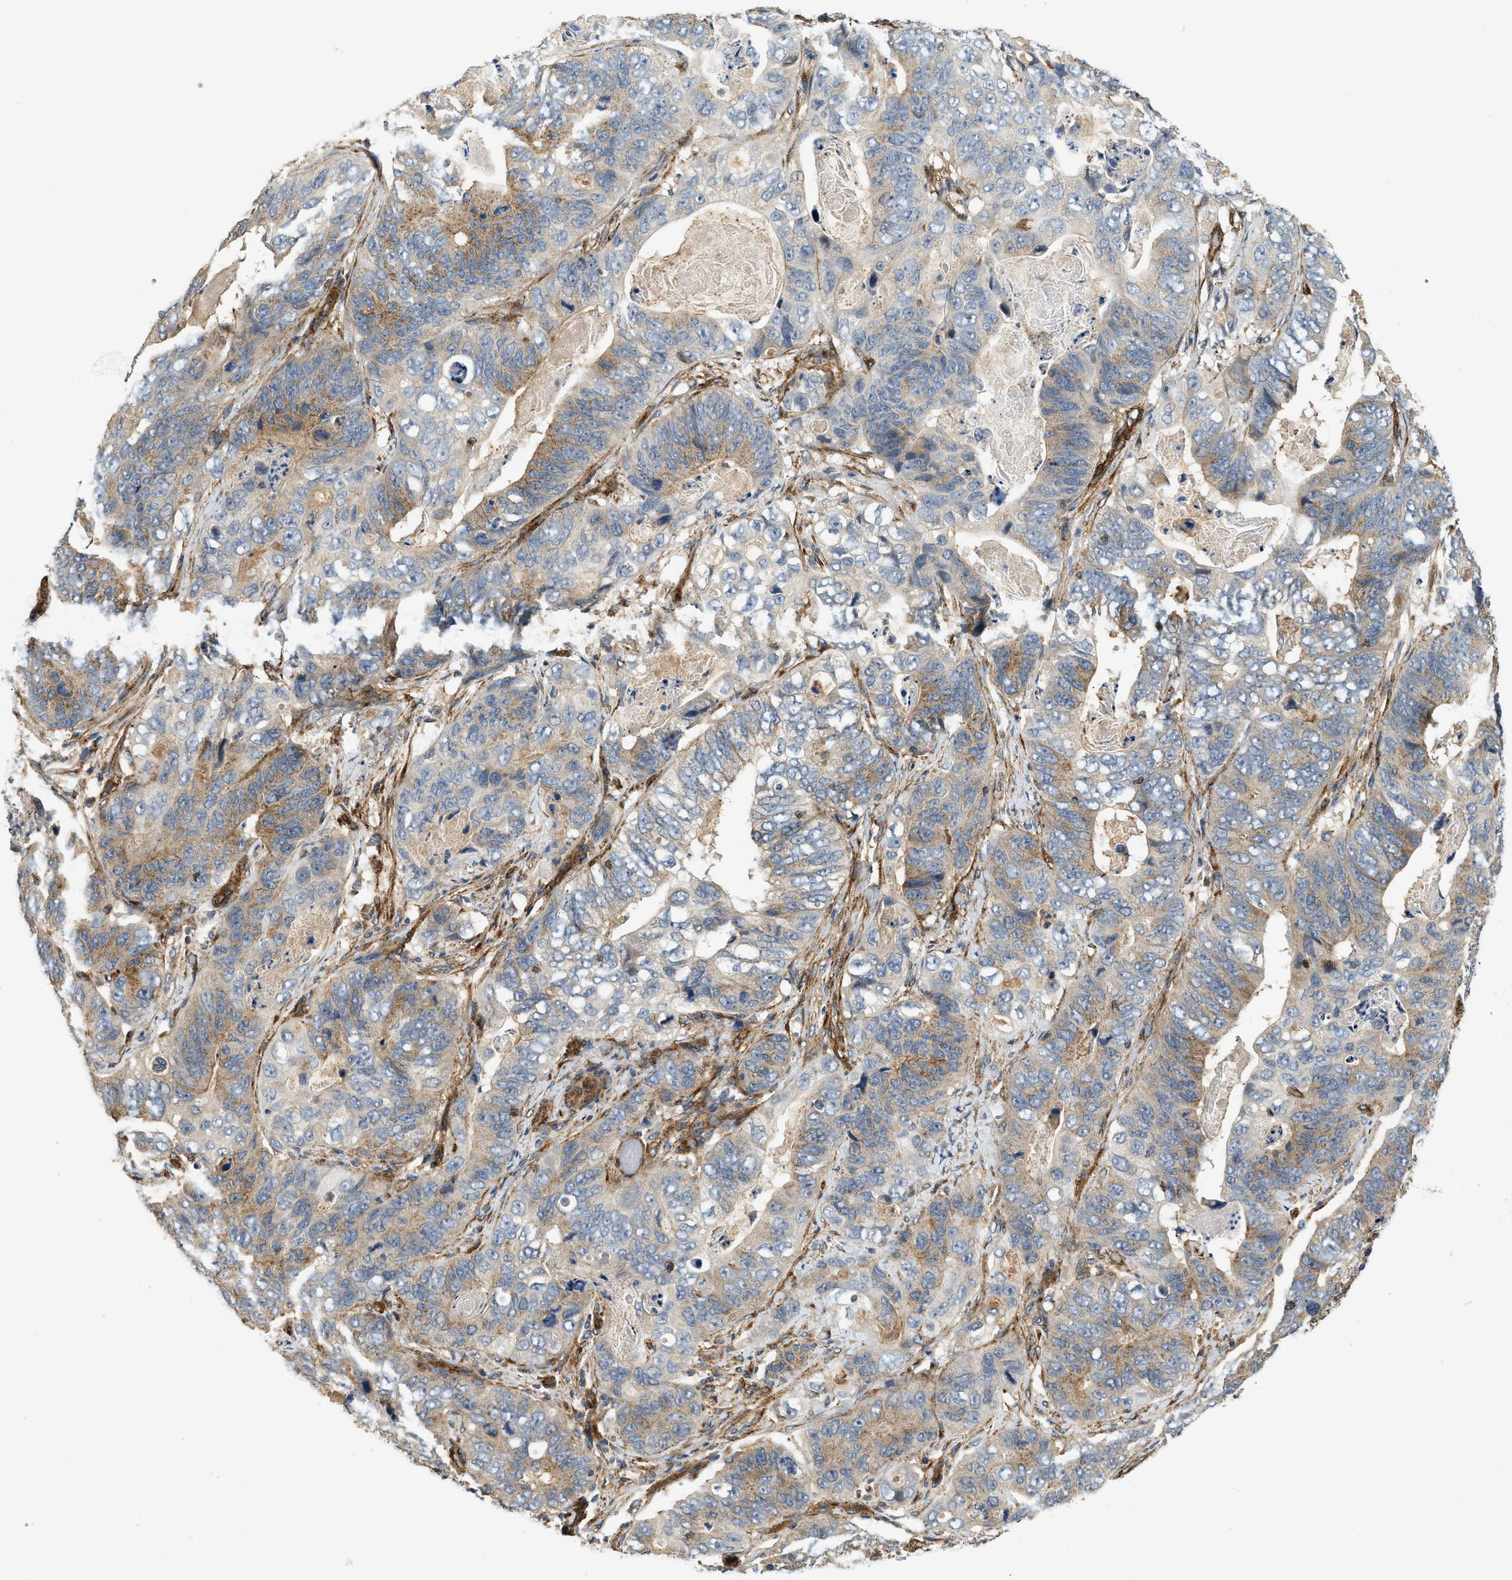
{"staining": {"intensity": "moderate", "quantity": "25%-75%", "location": "cytoplasmic/membranous"}, "tissue": "stomach cancer", "cell_type": "Tumor cells", "image_type": "cancer", "snomed": [{"axis": "morphology", "description": "Adenocarcinoma, NOS"}, {"axis": "topography", "description": "Stomach"}], "caption": "Immunohistochemical staining of adenocarcinoma (stomach) shows moderate cytoplasmic/membranous protein positivity in approximately 25%-75% of tumor cells.", "gene": "HIP1", "patient": {"sex": "female", "age": 89}}